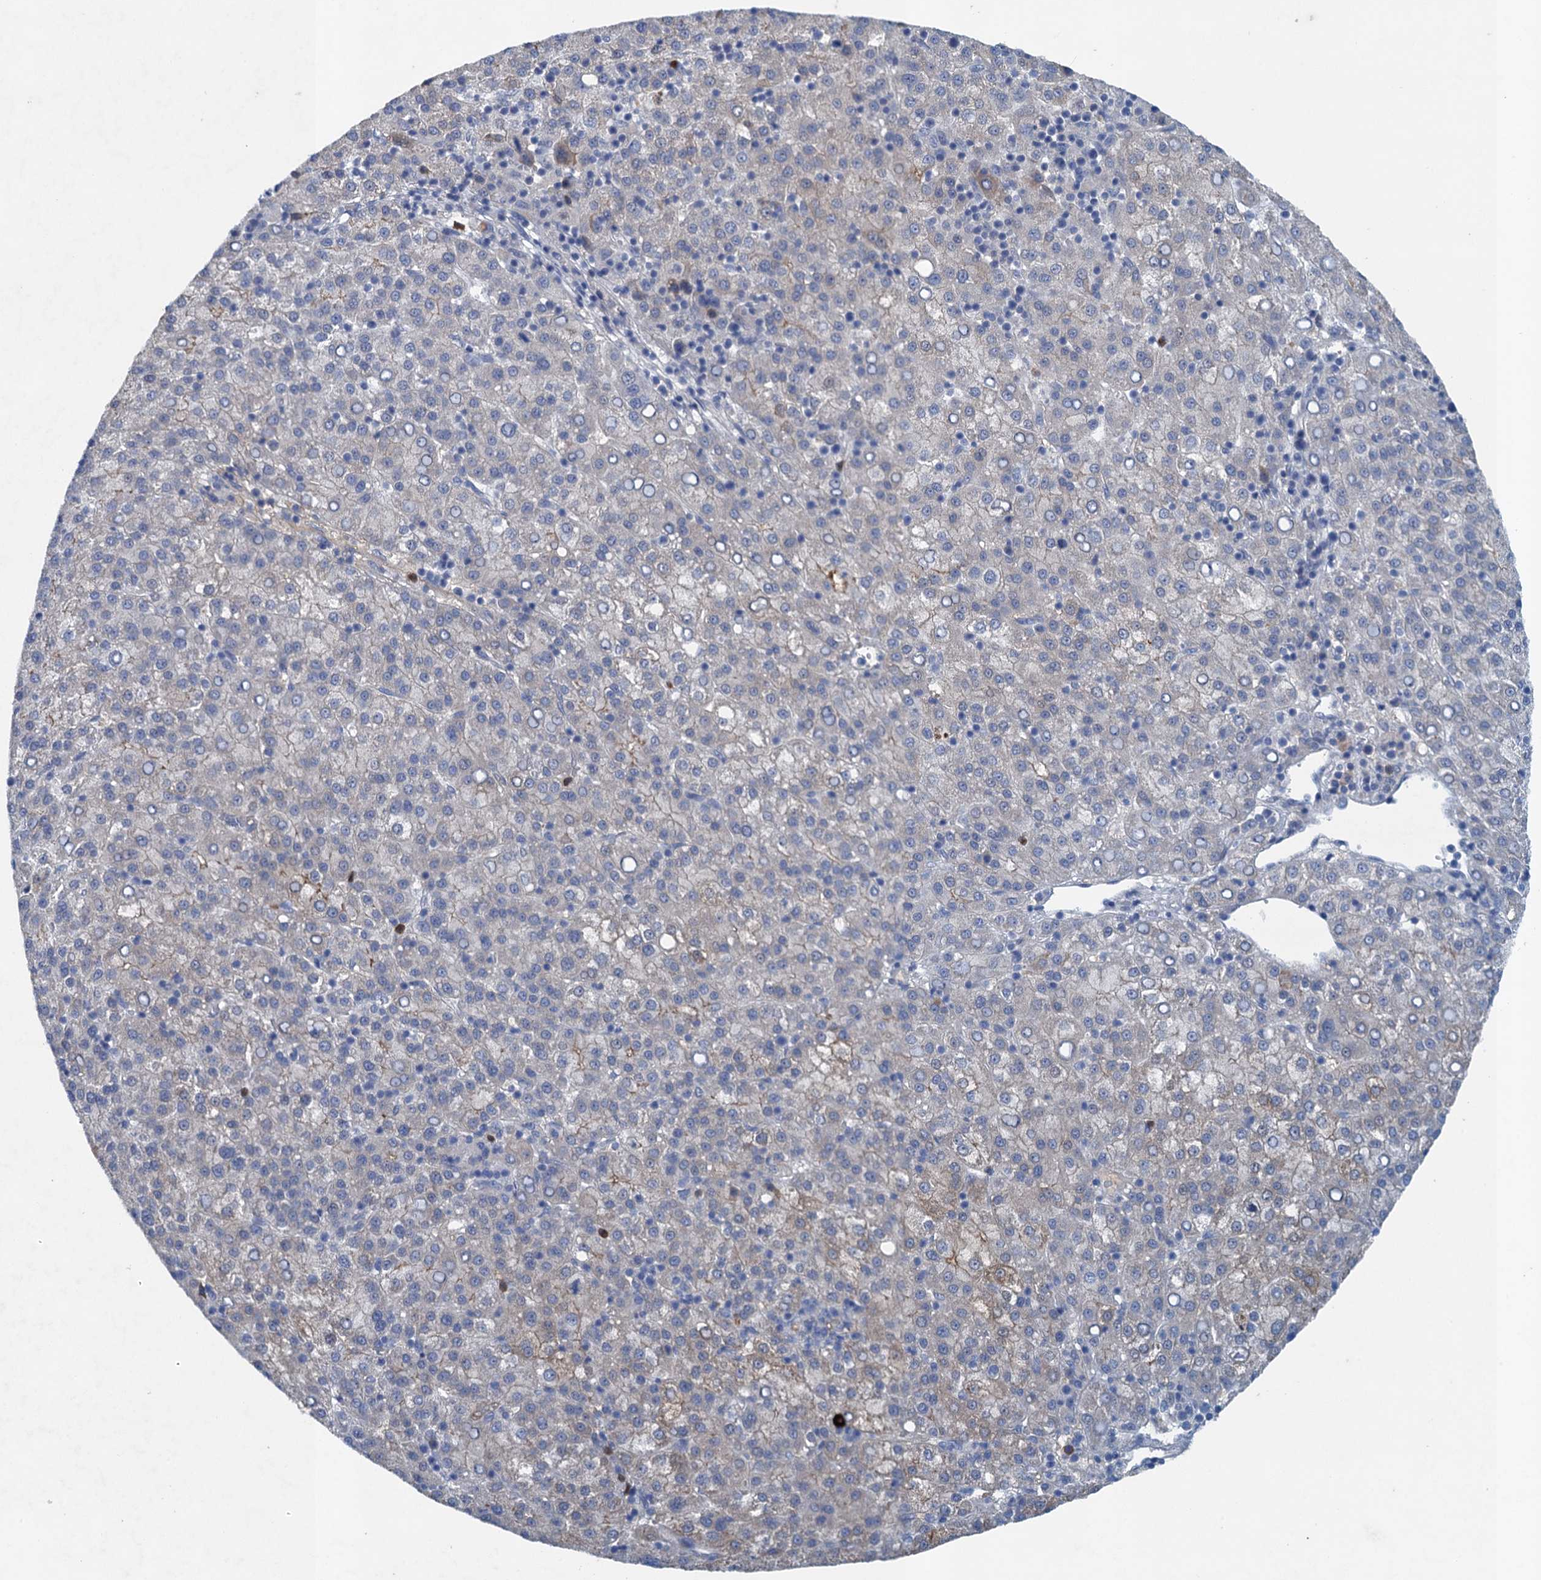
{"staining": {"intensity": "weak", "quantity": "<25%", "location": "cytoplasmic/membranous"}, "tissue": "liver cancer", "cell_type": "Tumor cells", "image_type": "cancer", "snomed": [{"axis": "morphology", "description": "Carcinoma, Hepatocellular, NOS"}, {"axis": "topography", "description": "Liver"}], "caption": "DAB (3,3'-diaminobenzidine) immunohistochemical staining of liver cancer demonstrates no significant staining in tumor cells. (DAB (3,3'-diaminobenzidine) immunohistochemistry visualized using brightfield microscopy, high magnification).", "gene": "TPCN1", "patient": {"sex": "female", "age": 58}}